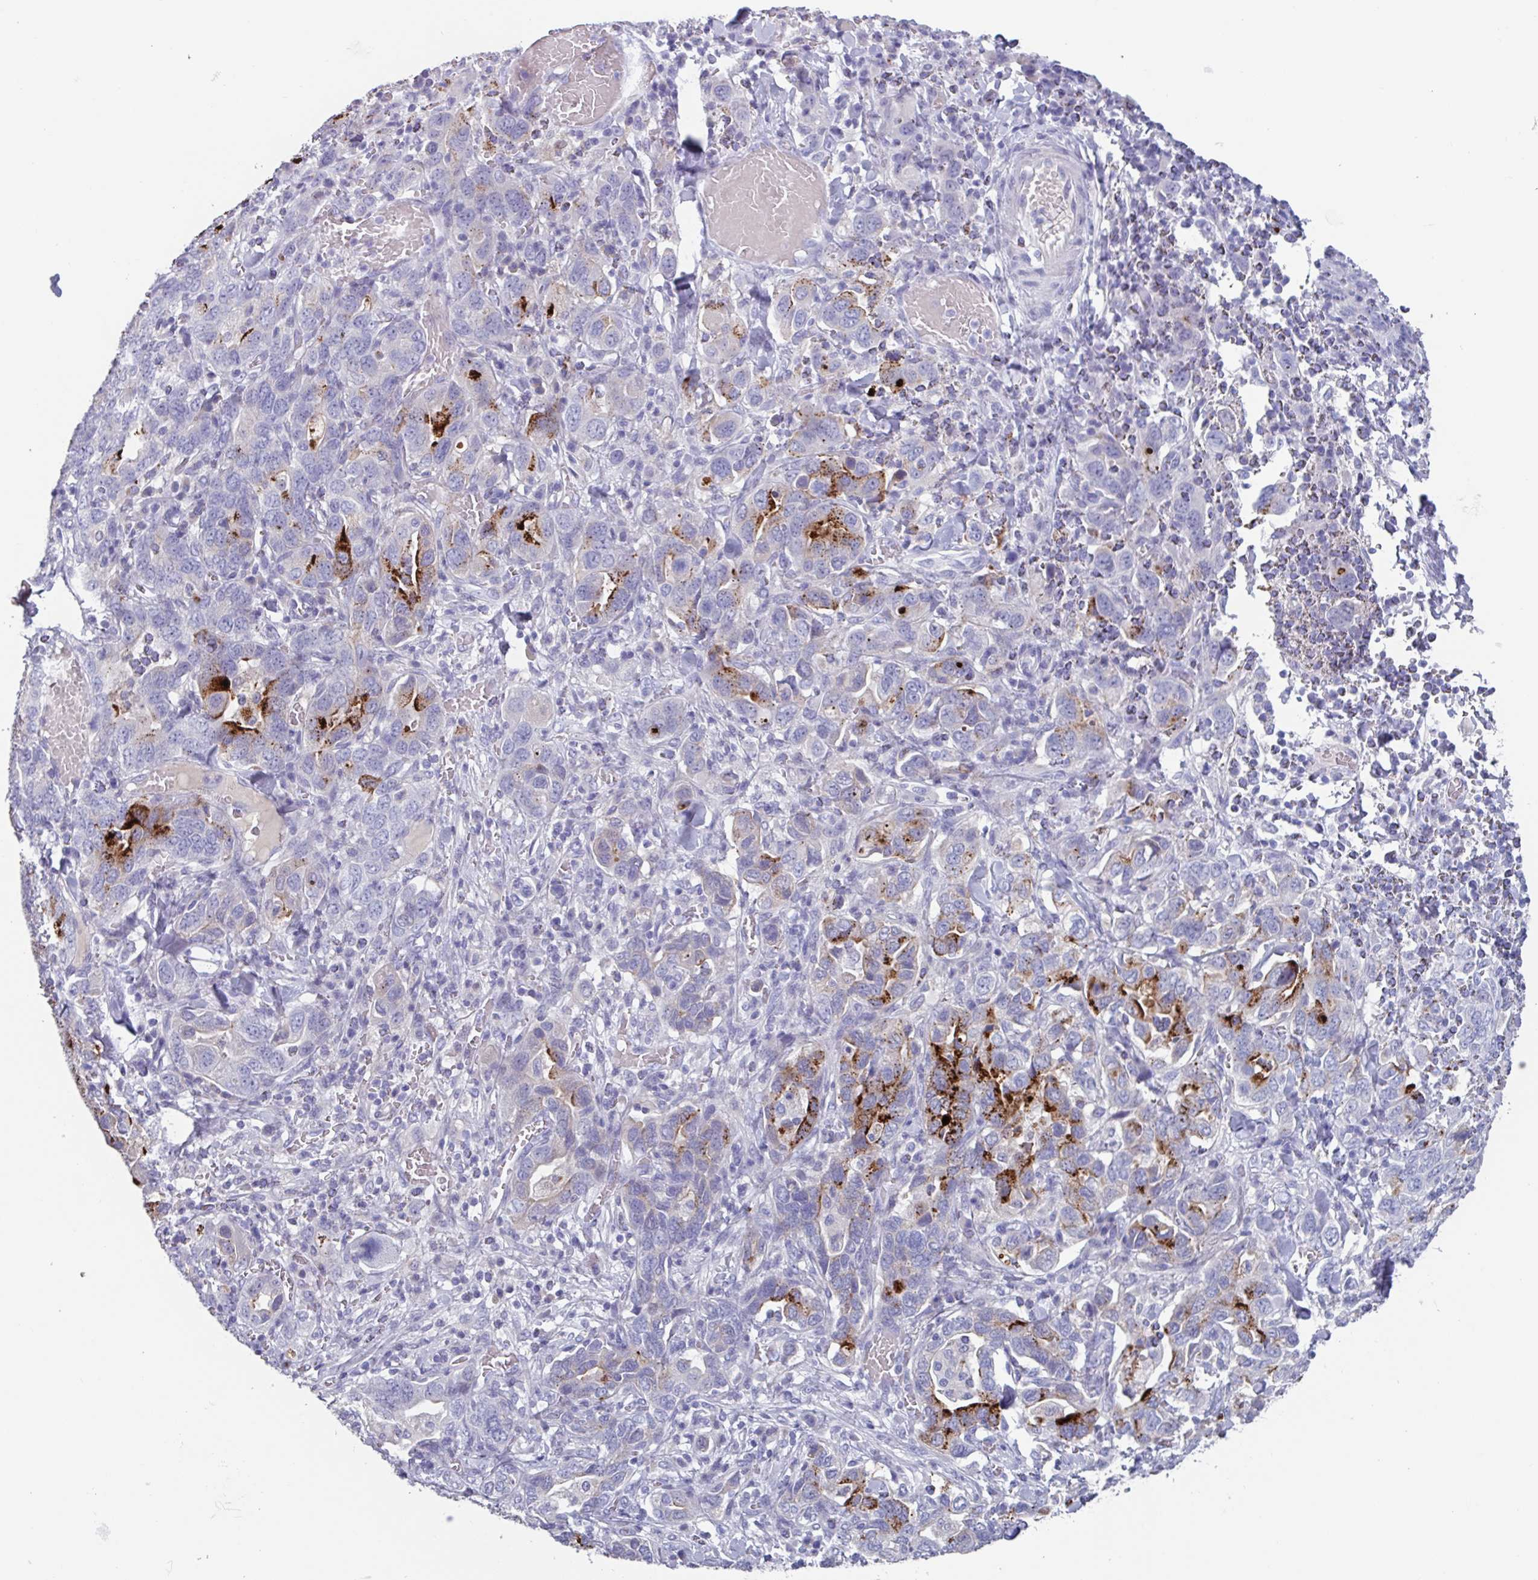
{"staining": {"intensity": "strong", "quantity": "<25%", "location": "cytoplasmic/membranous"}, "tissue": "stomach cancer", "cell_type": "Tumor cells", "image_type": "cancer", "snomed": [{"axis": "morphology", "description": "Adenocarcinoma, NOS"}, {"axis": "topography", "description": "Stomach, upper"}, {"axis": "topography", "description": "Stomach"}], "caption": "About <25% of tumor cells in stomach adenocarcinoma demonstrate strong cytoplasmic/membranous protein staining as visualized by brown immunohistochemical staining.", "gene": "OR2T10", "patient": {"sex": "male", "age": 62}}